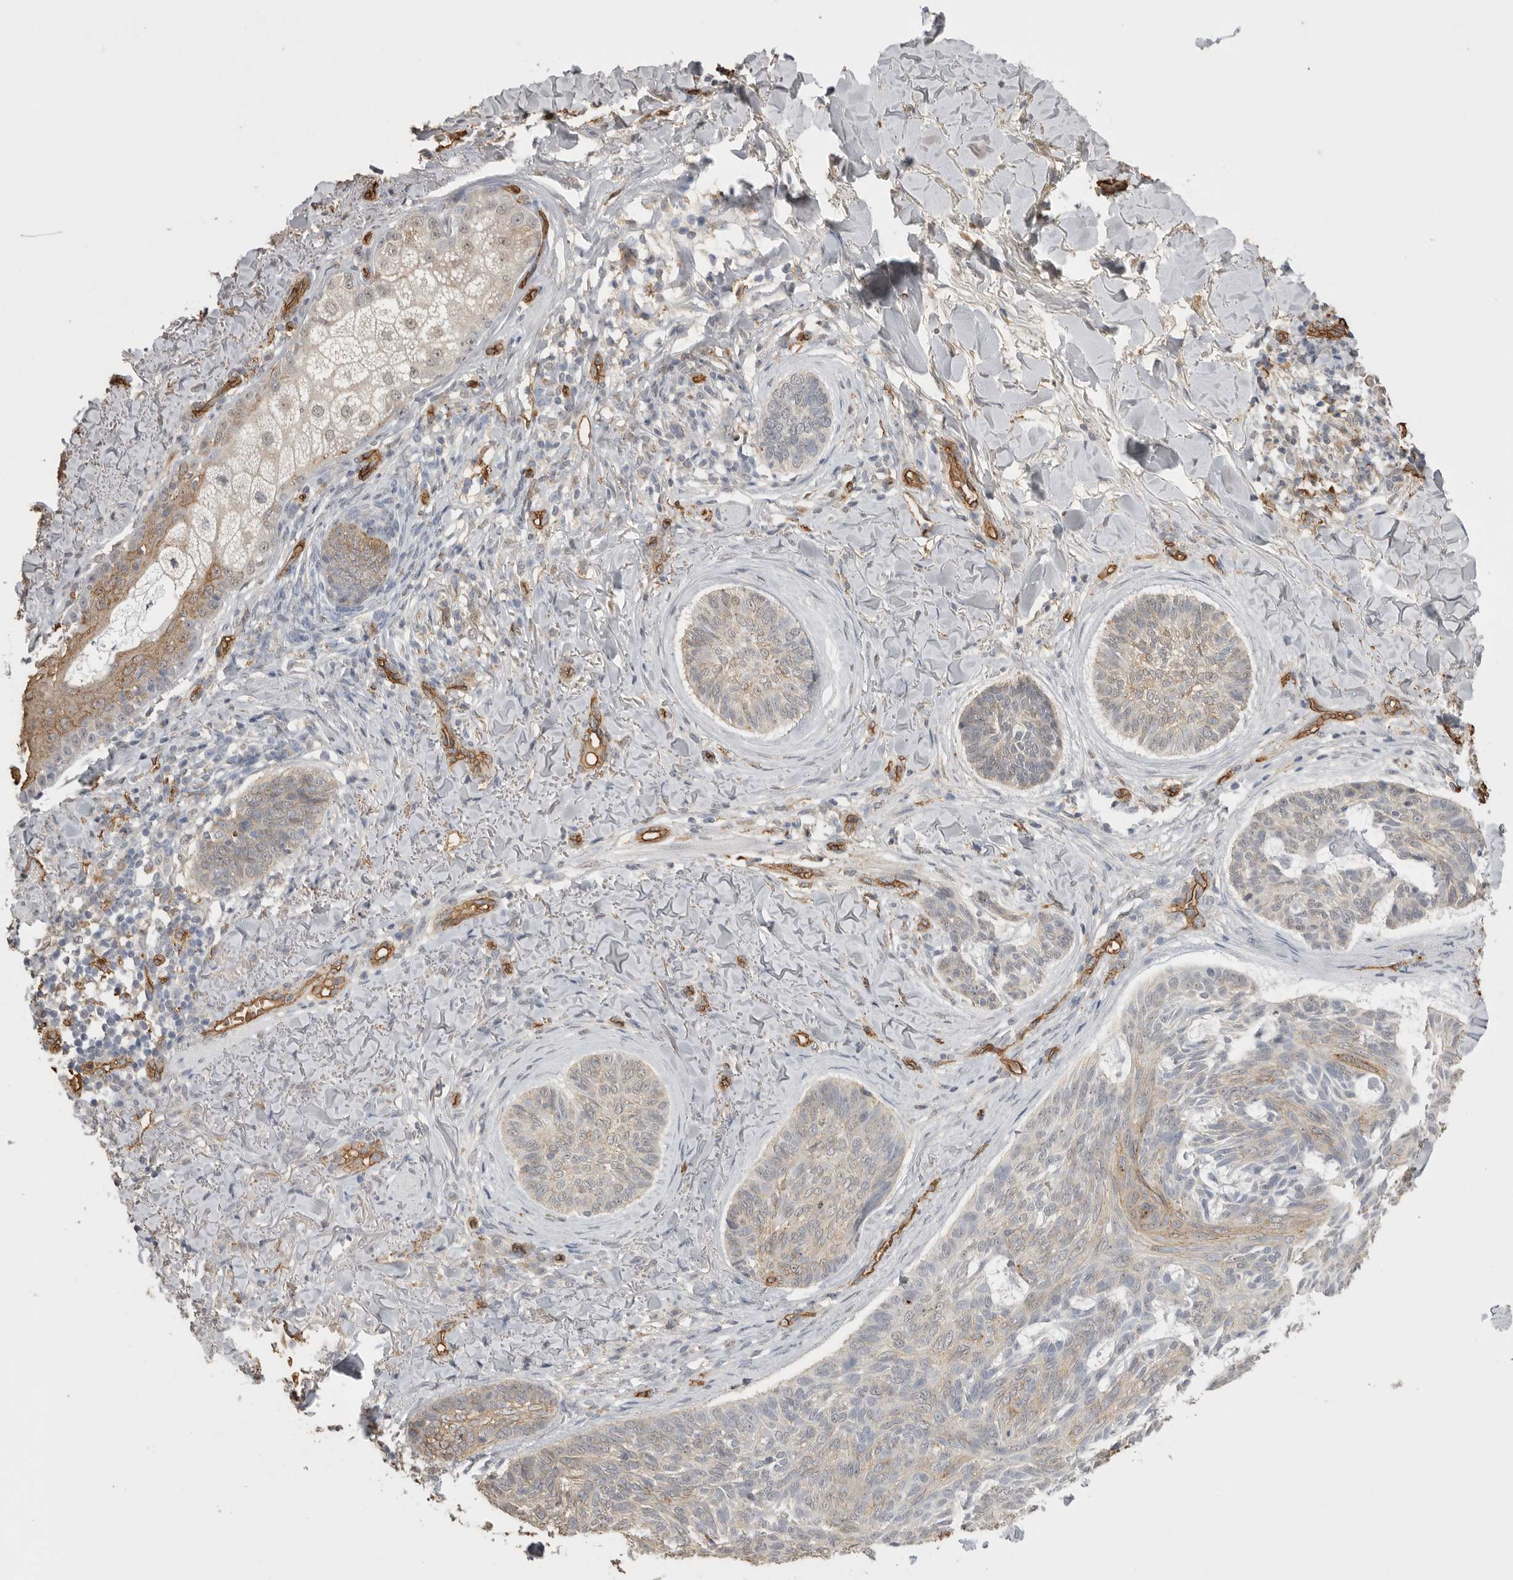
{"staining": {"intensity": "weak", "quantity": "<25%", "location": "cytoplasmic/membranous"}, "tissue": "skin cancer", "cell_type": "Tumor cells", "image_type": "cancer", "snomed": [{"axis": "morphology", "description": "Basal cell carcinoma"}, {"axis": "topography", "description": "Skin"}], "caption": "An image of human basal cell carcinoma (skin) is negative for staining in tumor cells. (DAB (3,3'-diaminobenzidine) IHC, high magnification).", "gene": "IL27", "patient": {"sex": "male", "age": 43}}